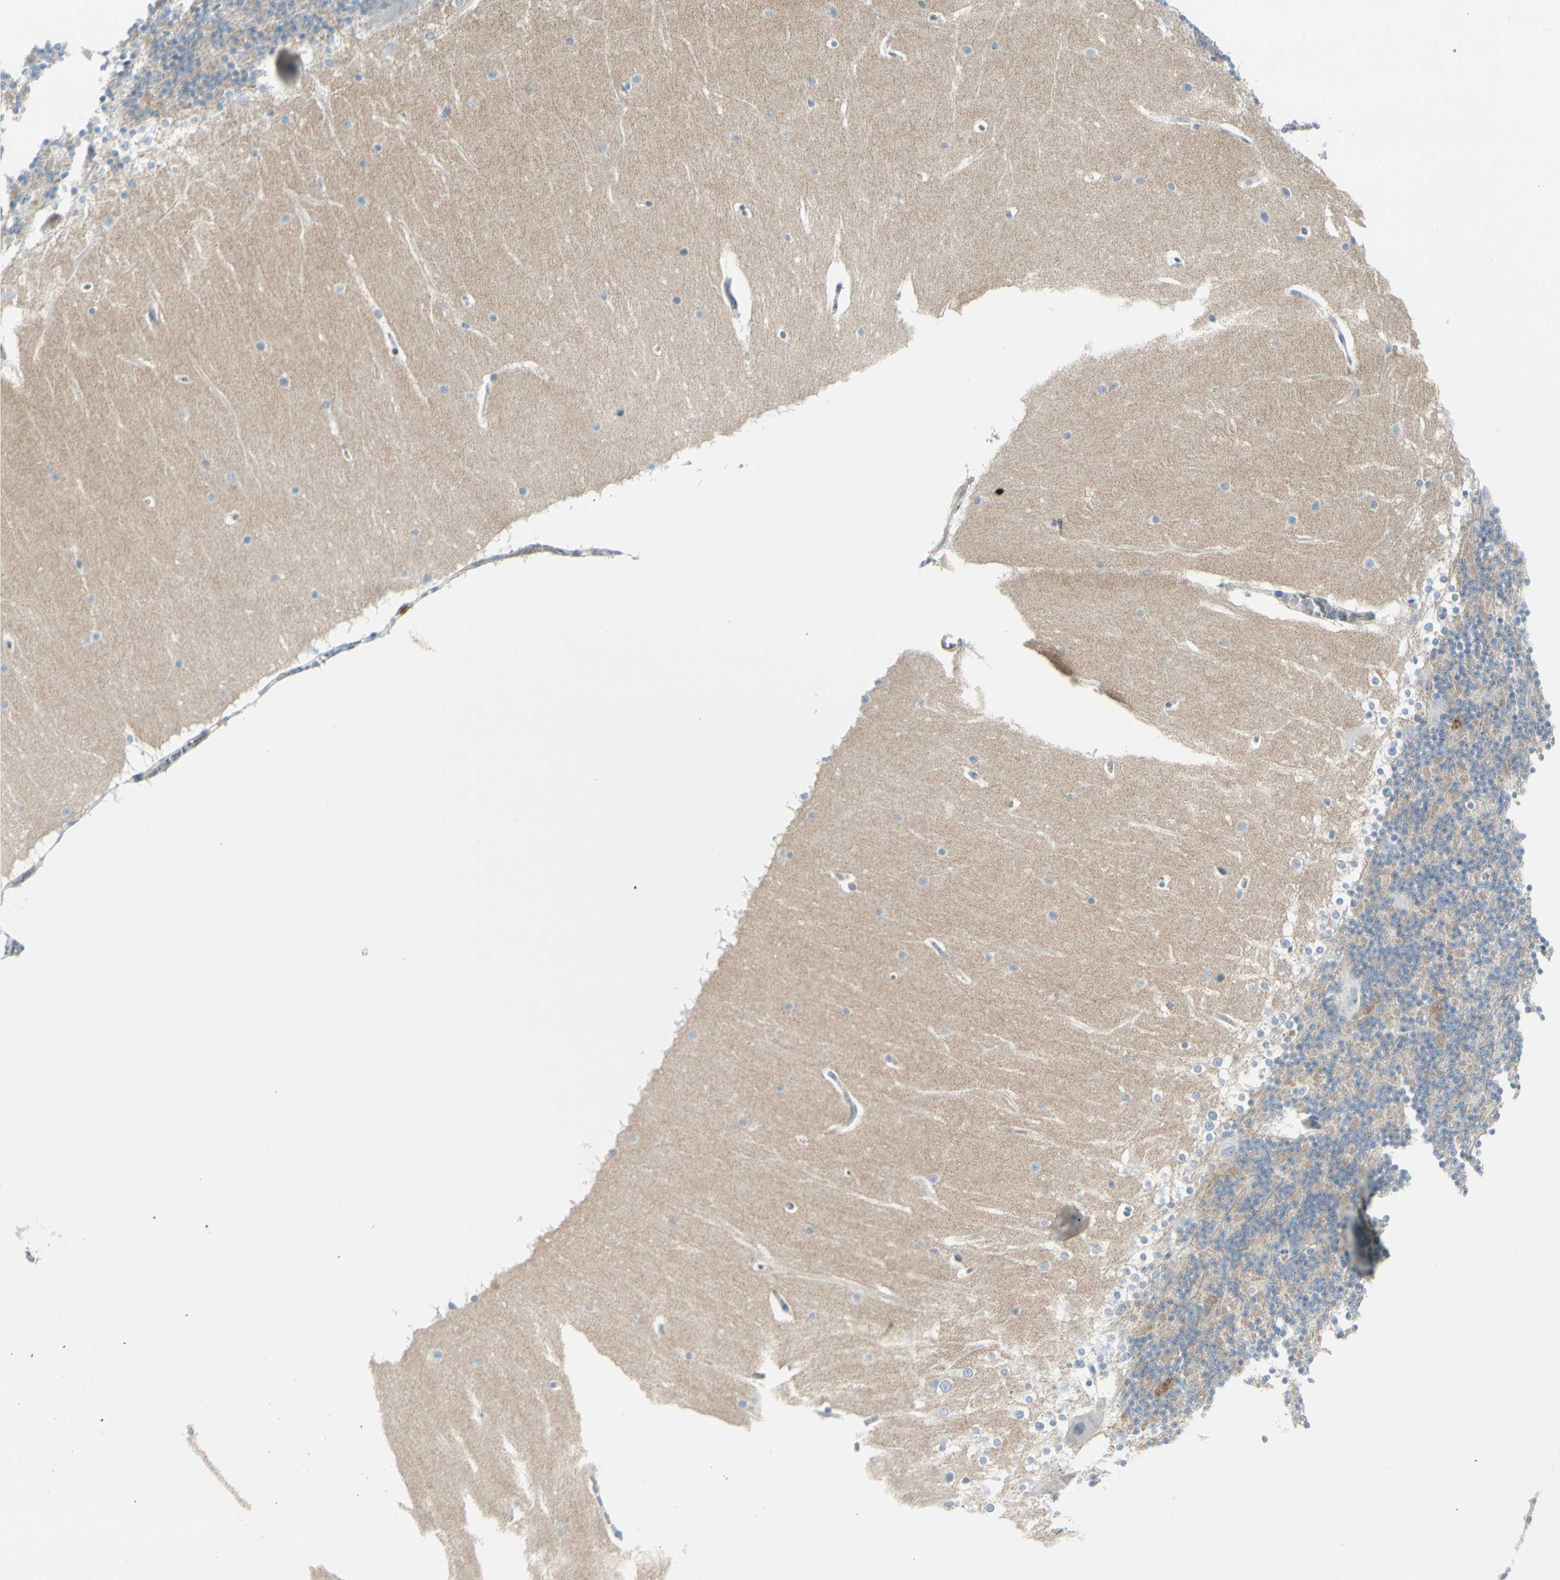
{"staining": {"intensity": "negative", "quantity": "none", "location": "none"}, "tissue": "cerebellum", "cell_type": "Cells in granular layer", "image_type": "normal", "snomed": [{"axis": "morphology", "description": "Normal tissue, NOS"}, {"axis": "topography", "description": "Cerebellum"}], "caption": "A high-resolution micrograph shows immunohistochemistry (IHC) staining of unremarkable cerebellum, which demonstrates no significant staining in cells in granular layer. (Stains: DAB immunohistochemistry with hematoxylin counter stain, Microscopy: brightfield microscopy at high magnification).", "gene": "CACNA2D1", "patient": {"sex": "female", "age": 19}}